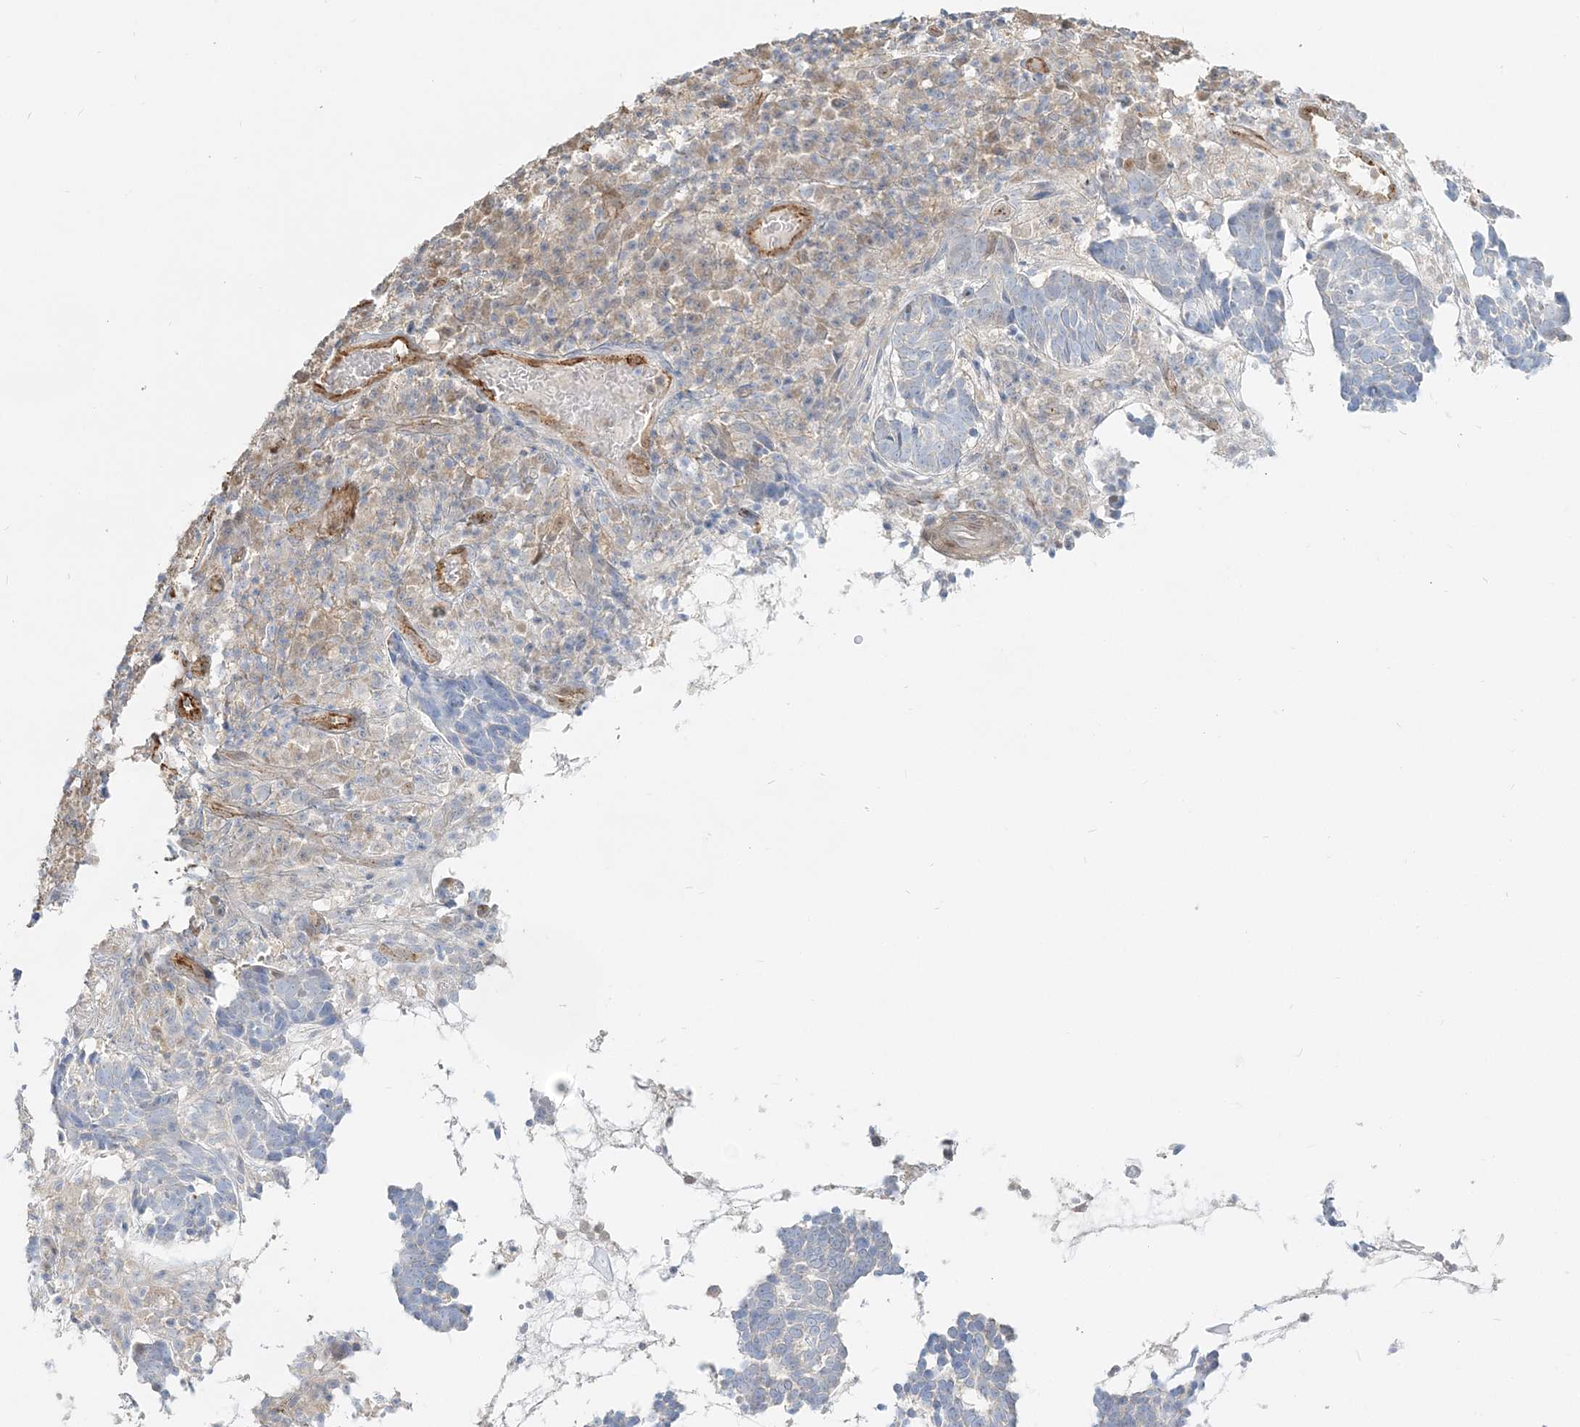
{"staining": {"intensity": "negative", "quantity": "none", "location": "none"}, "tissue": "skin cancer", "cell_type": "Tumor cells", "image_type": "cancer", "snomed": [{"axis": "morphology", "description": "Basal cell carcinoma"}, {"axis": "topography", "description": "Skin"}], "caption": "This is an IHC histopathology image of human skin basal cell carcinoma. There is no expression in tumor cells.", "gene": "INPP1", "patient": {"sex": "male", "age": 85}}